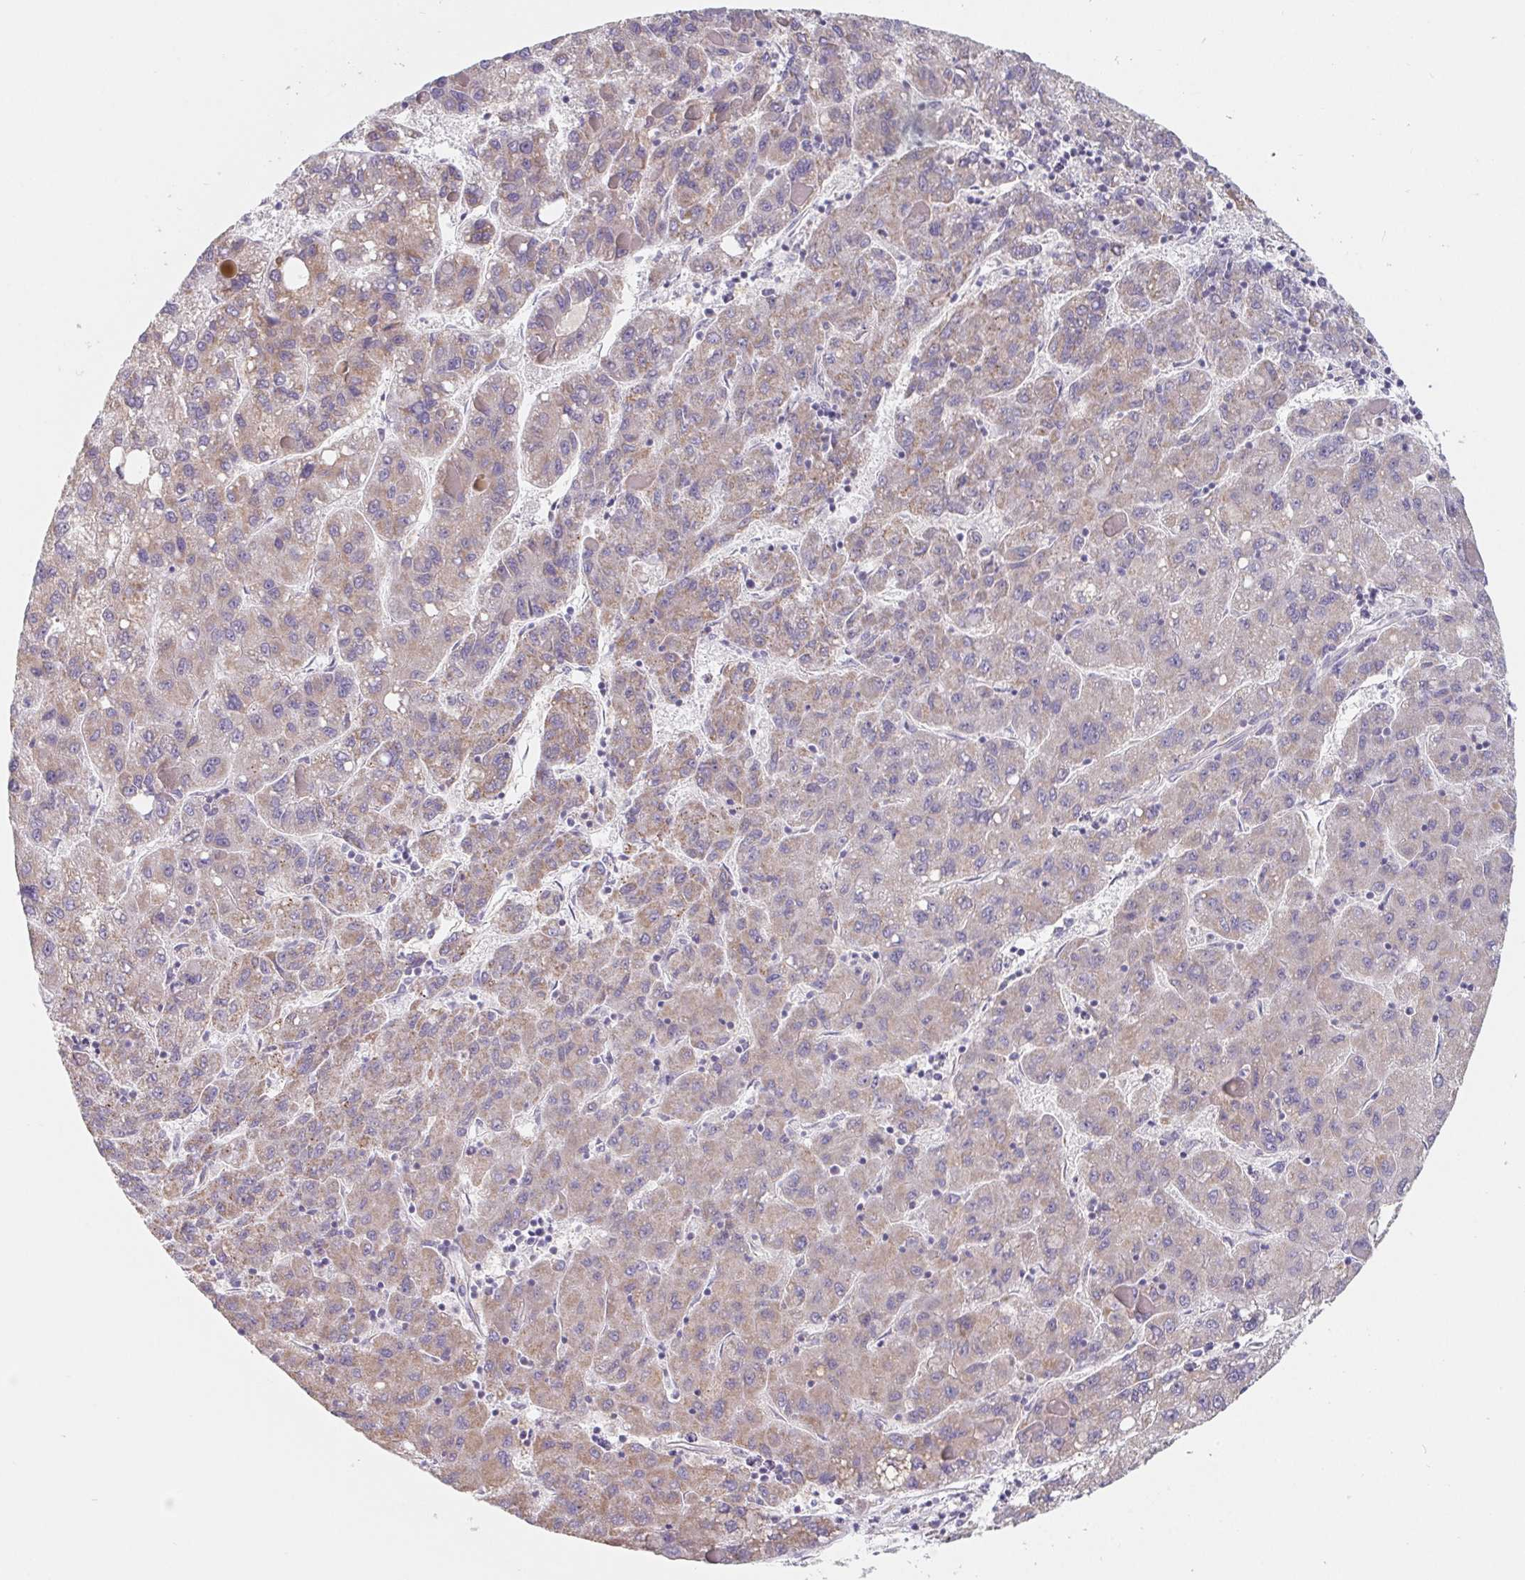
{"staining": {"intensity": "weak", "quantity": "25%-75%", "location": "cytoplasmic/membranous"}, "tissue": "liver cancer", "cell_type": "Tumor cells", "image_type": "cancer", "snomed": [{"axis": "morphology", "description": "Carcinoma, Hepatocellular, NOS"}, {"axis": "topography", "description": "Liver"}], "caption": "This micrograph shows IHC staining of human hepatocellular carcinoma (liver), with low weak cytoplasmic/membranous expression in about 25%-75% of tumor cells.", "gene": "LPA", "patient": {"sex": "female", "age": 82}}